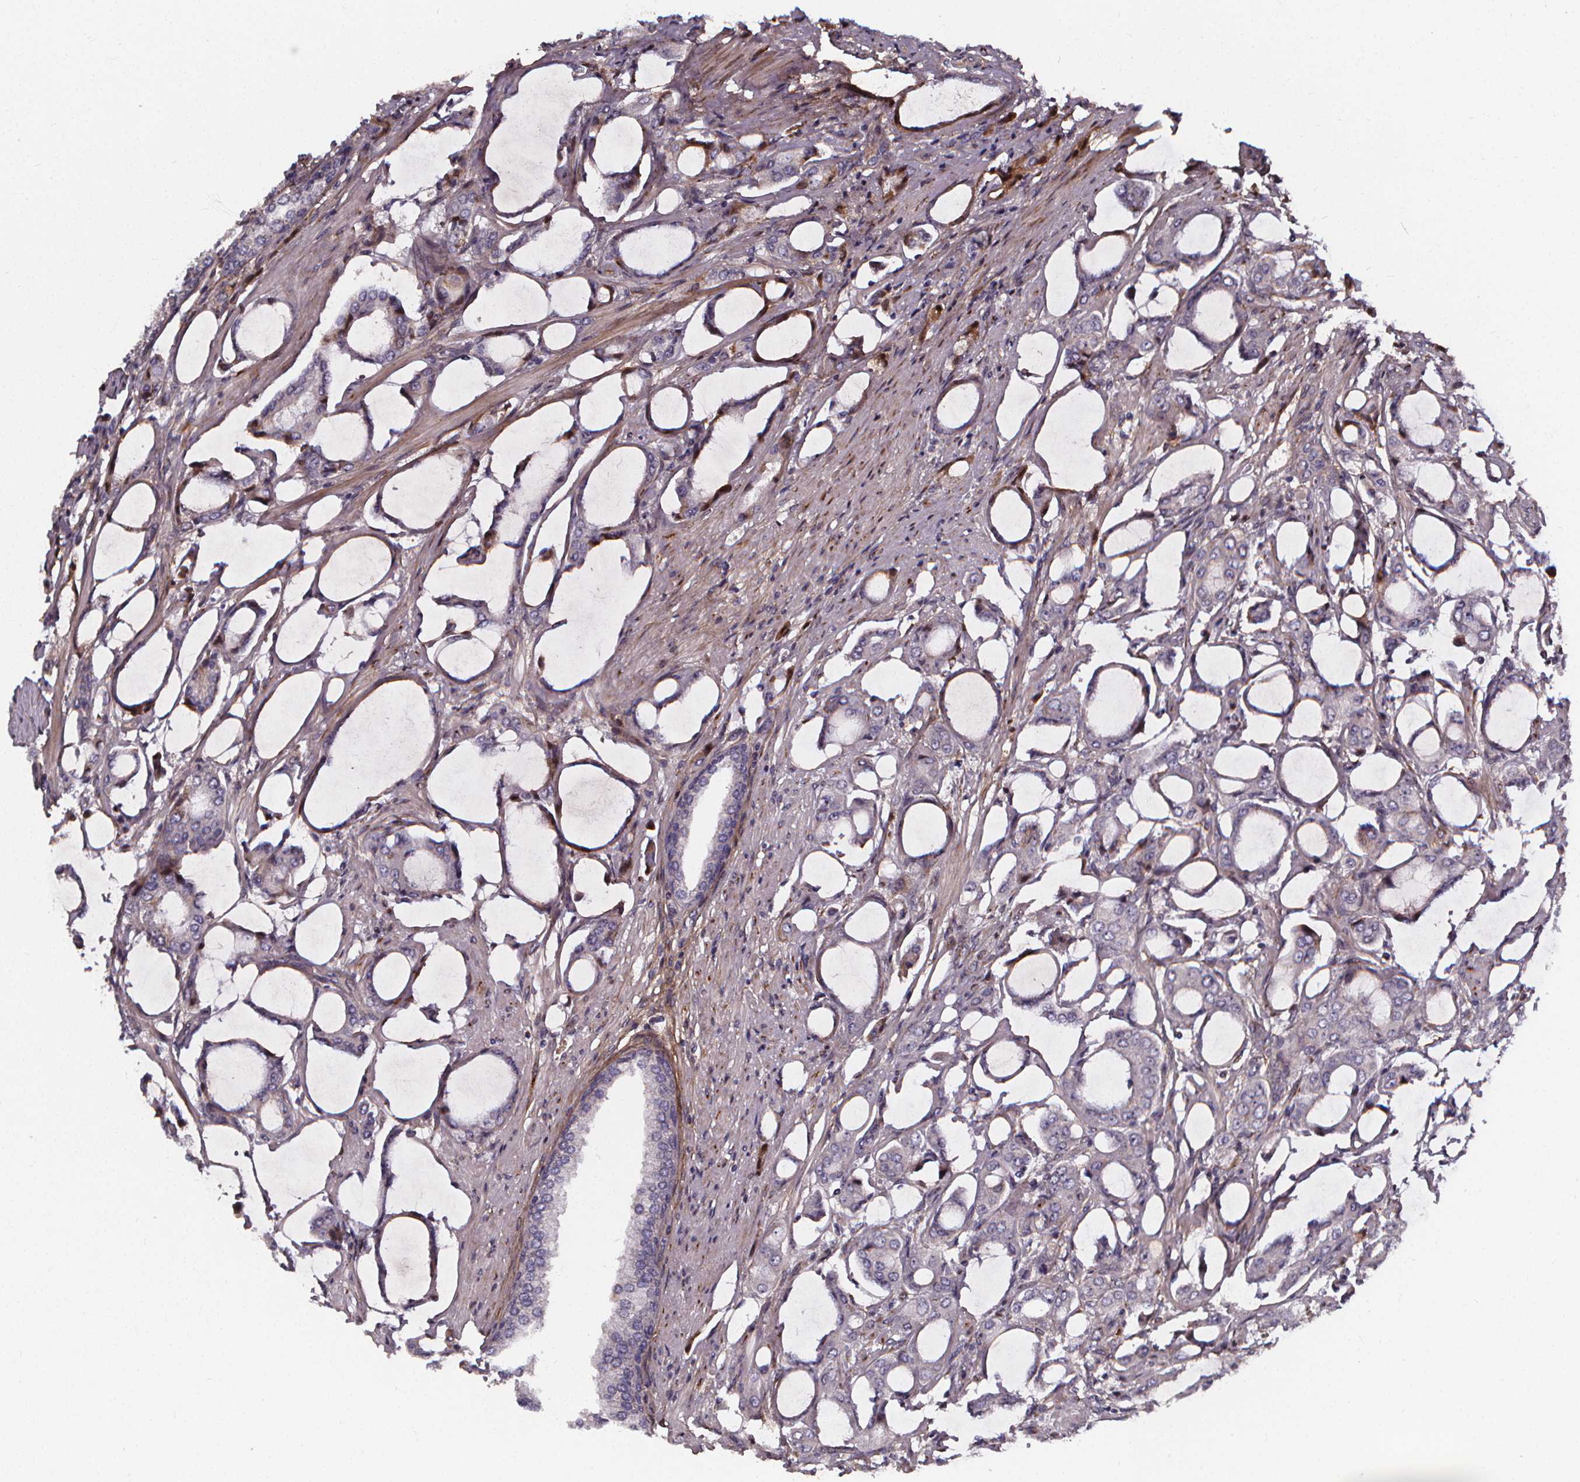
{"staining": {"intensity": "weak", "quantity": "25%-75%", "location": "cytoplasmic/membranous"}, "tissue": "prostate cancer", "cell_type": "Tumor cells", "image_type": "cancer", "snomed": [{"axis": "morphology", "description": "Adenocarcinoma, NOS"}, {"axis": "topography", "description": "Prostate"}], "caption": "This is a photomicrograph of IHC staining of adenocarcinoma (prostate), which shows weak positivity in the cytoplasmic/membranous of tumor cells.", "gene": "AEBP1", "patient": {"sex": "male", "age": 63}}